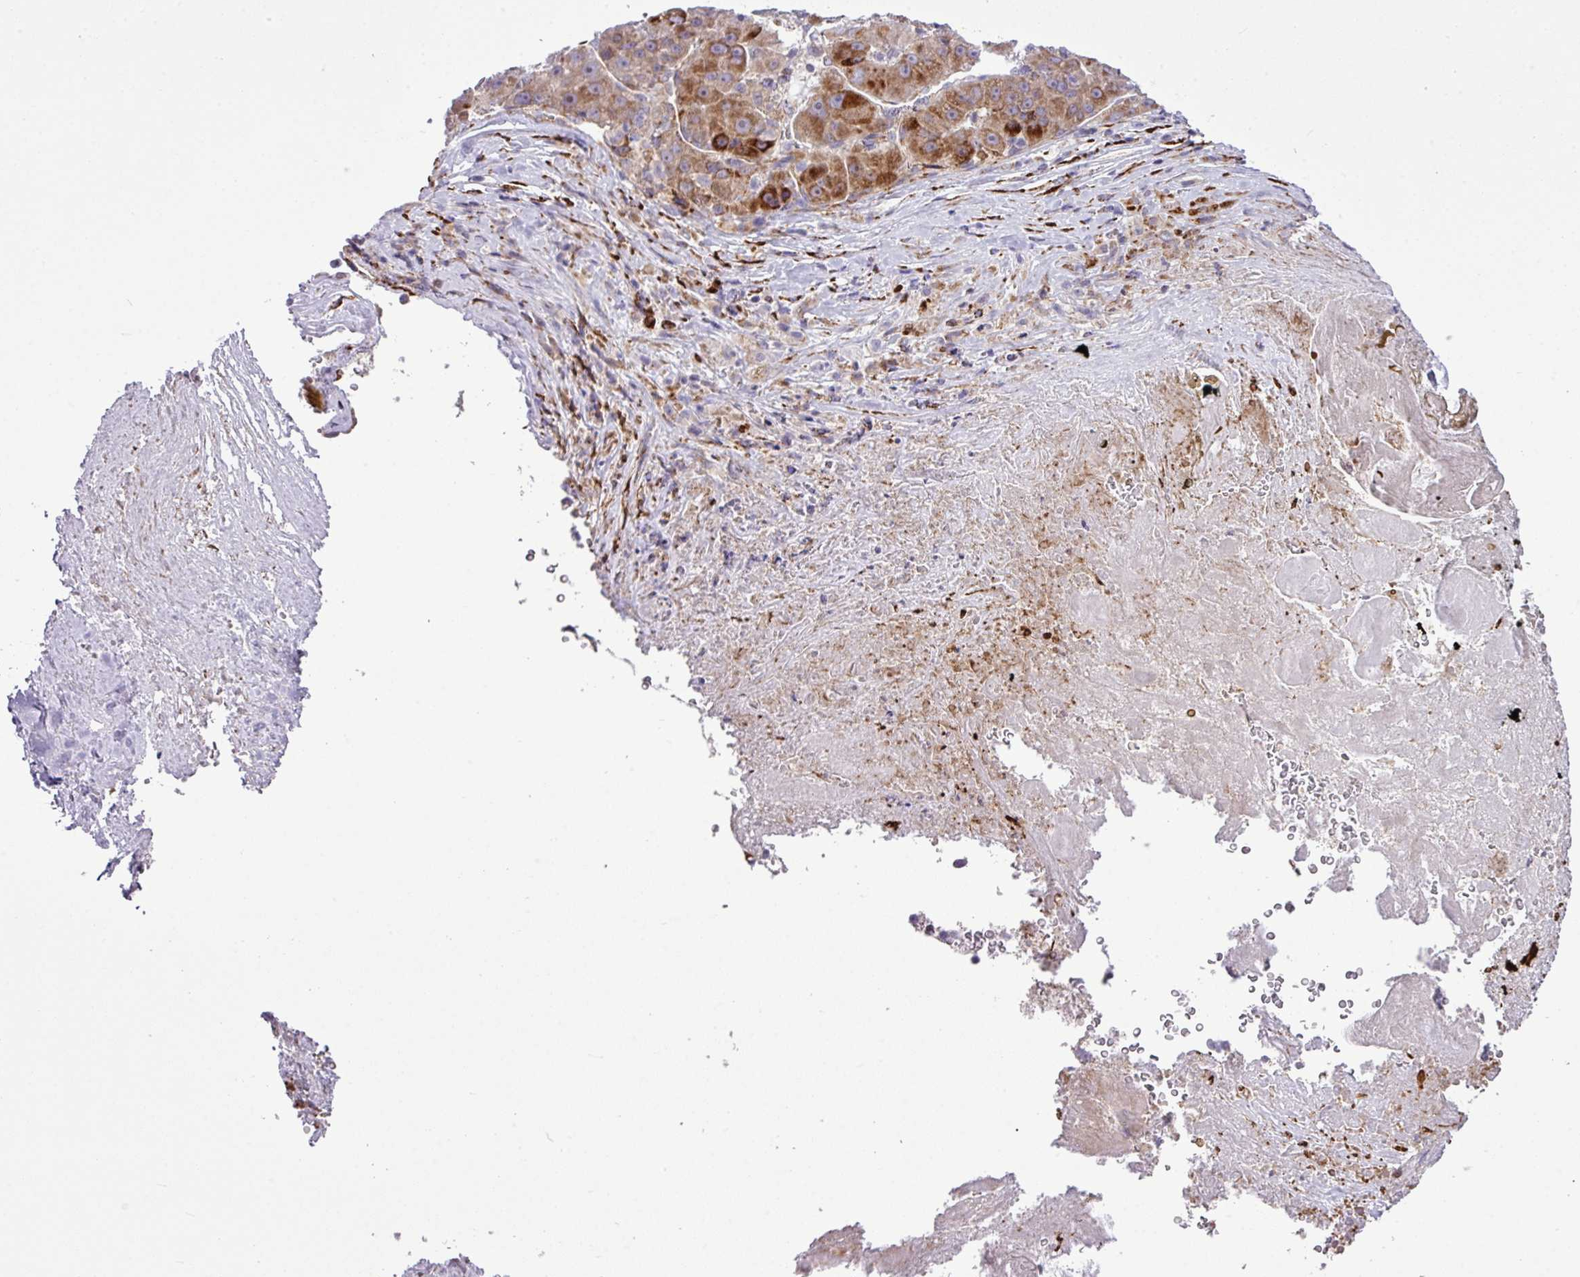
{"staining": {"intensity": "strong", "quantity": ">75%", "location": "cytoplasmic/membranous"}, "tissue": "liver cancer", "cell_type": "Tumor cells", "image_type": "cancer", "snomed": [{"axis": "morphology", "description": "Carcinoma, Hepatocellular, NOS"}, {"axis": "topography", "description": "Liver"}], "caption": "This is a histology image of immunohistochemistry staining of liver cancer, which shows strong expression in the cytoplasmic/membranous of tumor cells.", "gene": "CFAP97", "patient": {"sex": "male", "age": 76}}